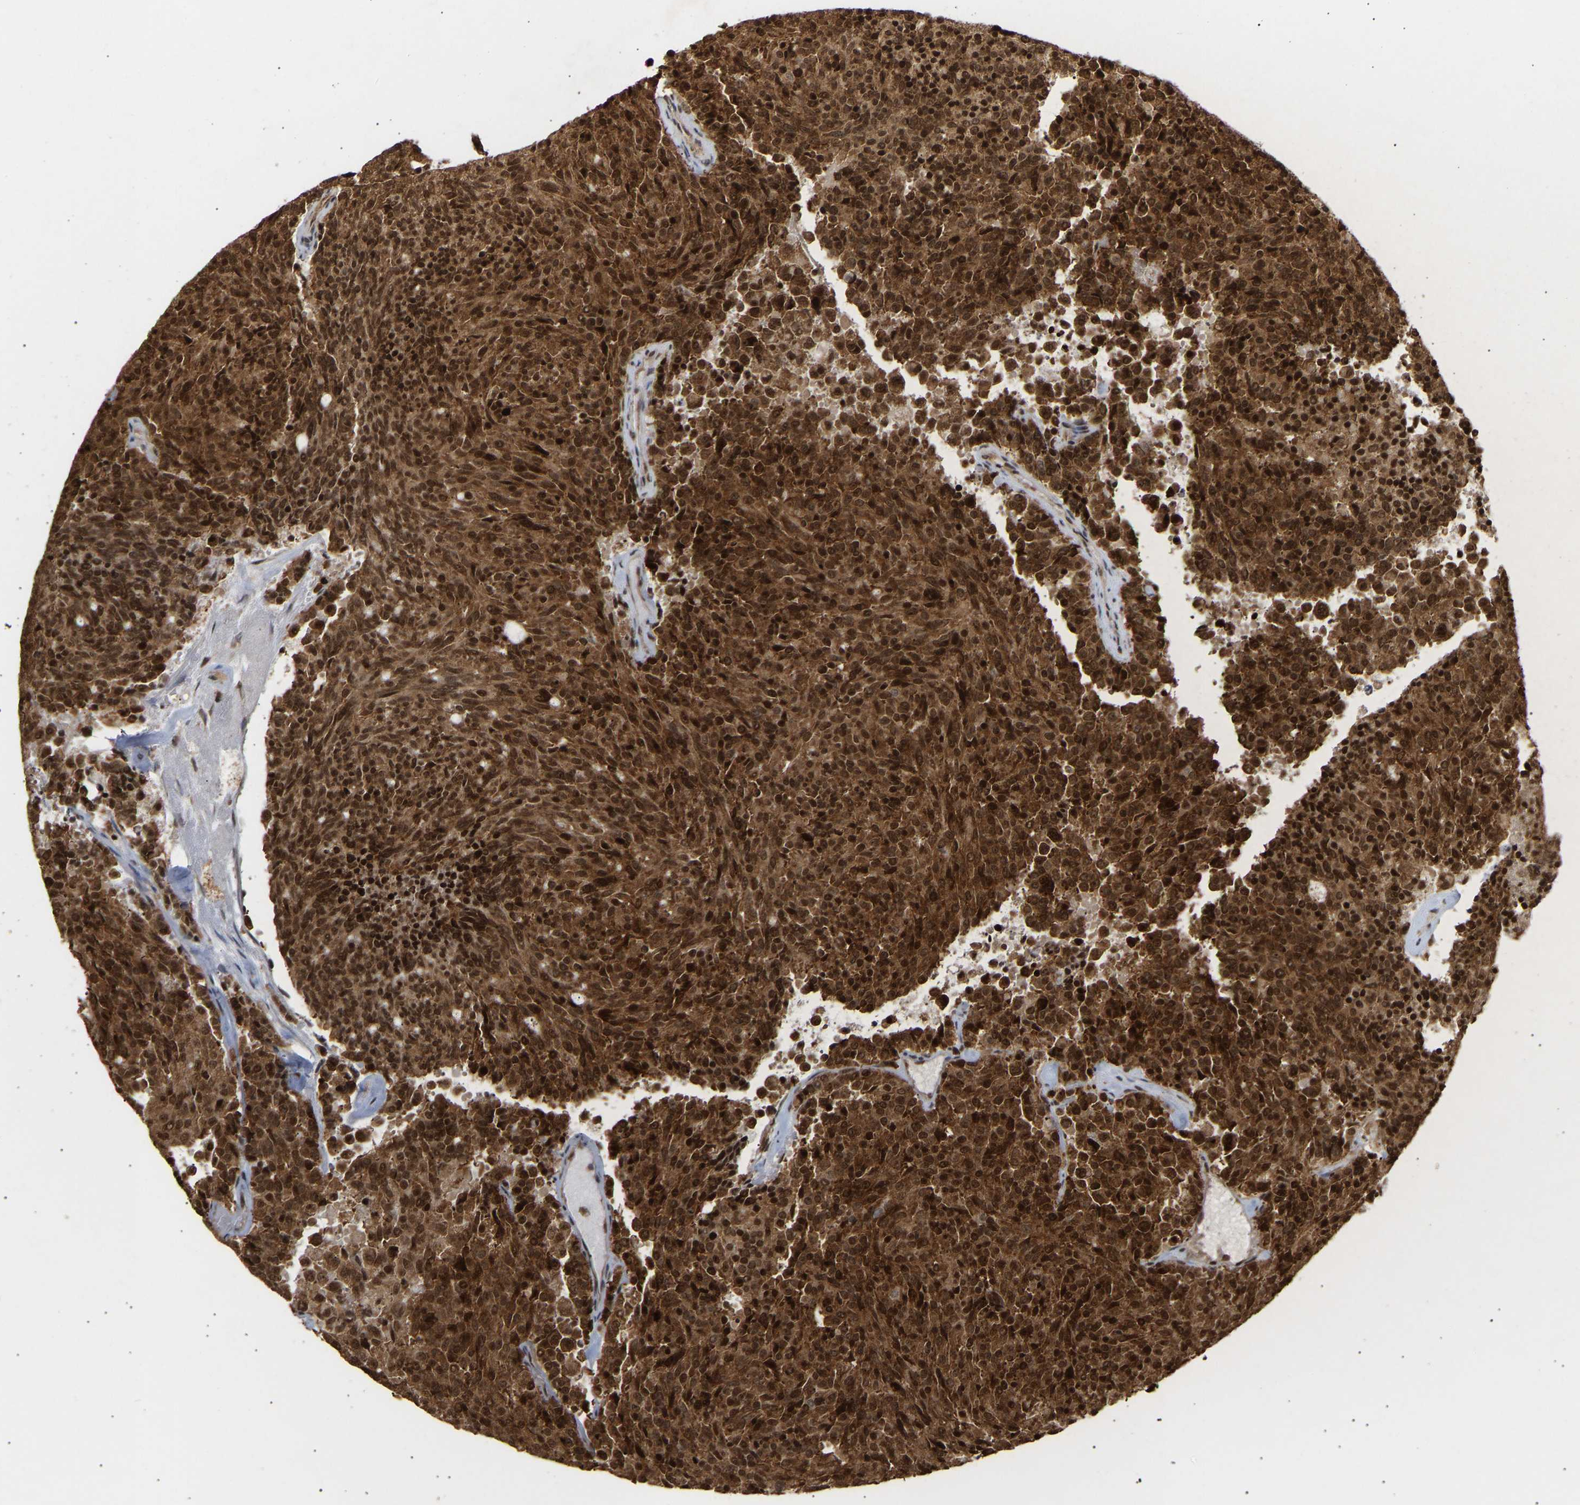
{"staining": {"intensity": "strong", "quantity": ">75%", "location": "cytoplasmic/membranous,nuclear"}, "tissue": "carcinoid", "cell_type": "Tumor cells", "image_type": "cancer", "snomed": [{"axis": "morphology", "description": "Carcinoid, malignant, NOS"}, {"axis": "topography", "description": "Pancreas"}], "caption": "Tumor cells exhibit high levels of strong cytoplasmic/membranous and nuclear positivity in approximately >75% of cells in malignant carcinoid. (Stains: DAB (3,3'-diaminobenzidine) in brown, nuclei in blue, Microscopy: brightfield microscopy at high magnification).", "gene": "ALYREF", "patient": {"sex": "female", "age": 54}}